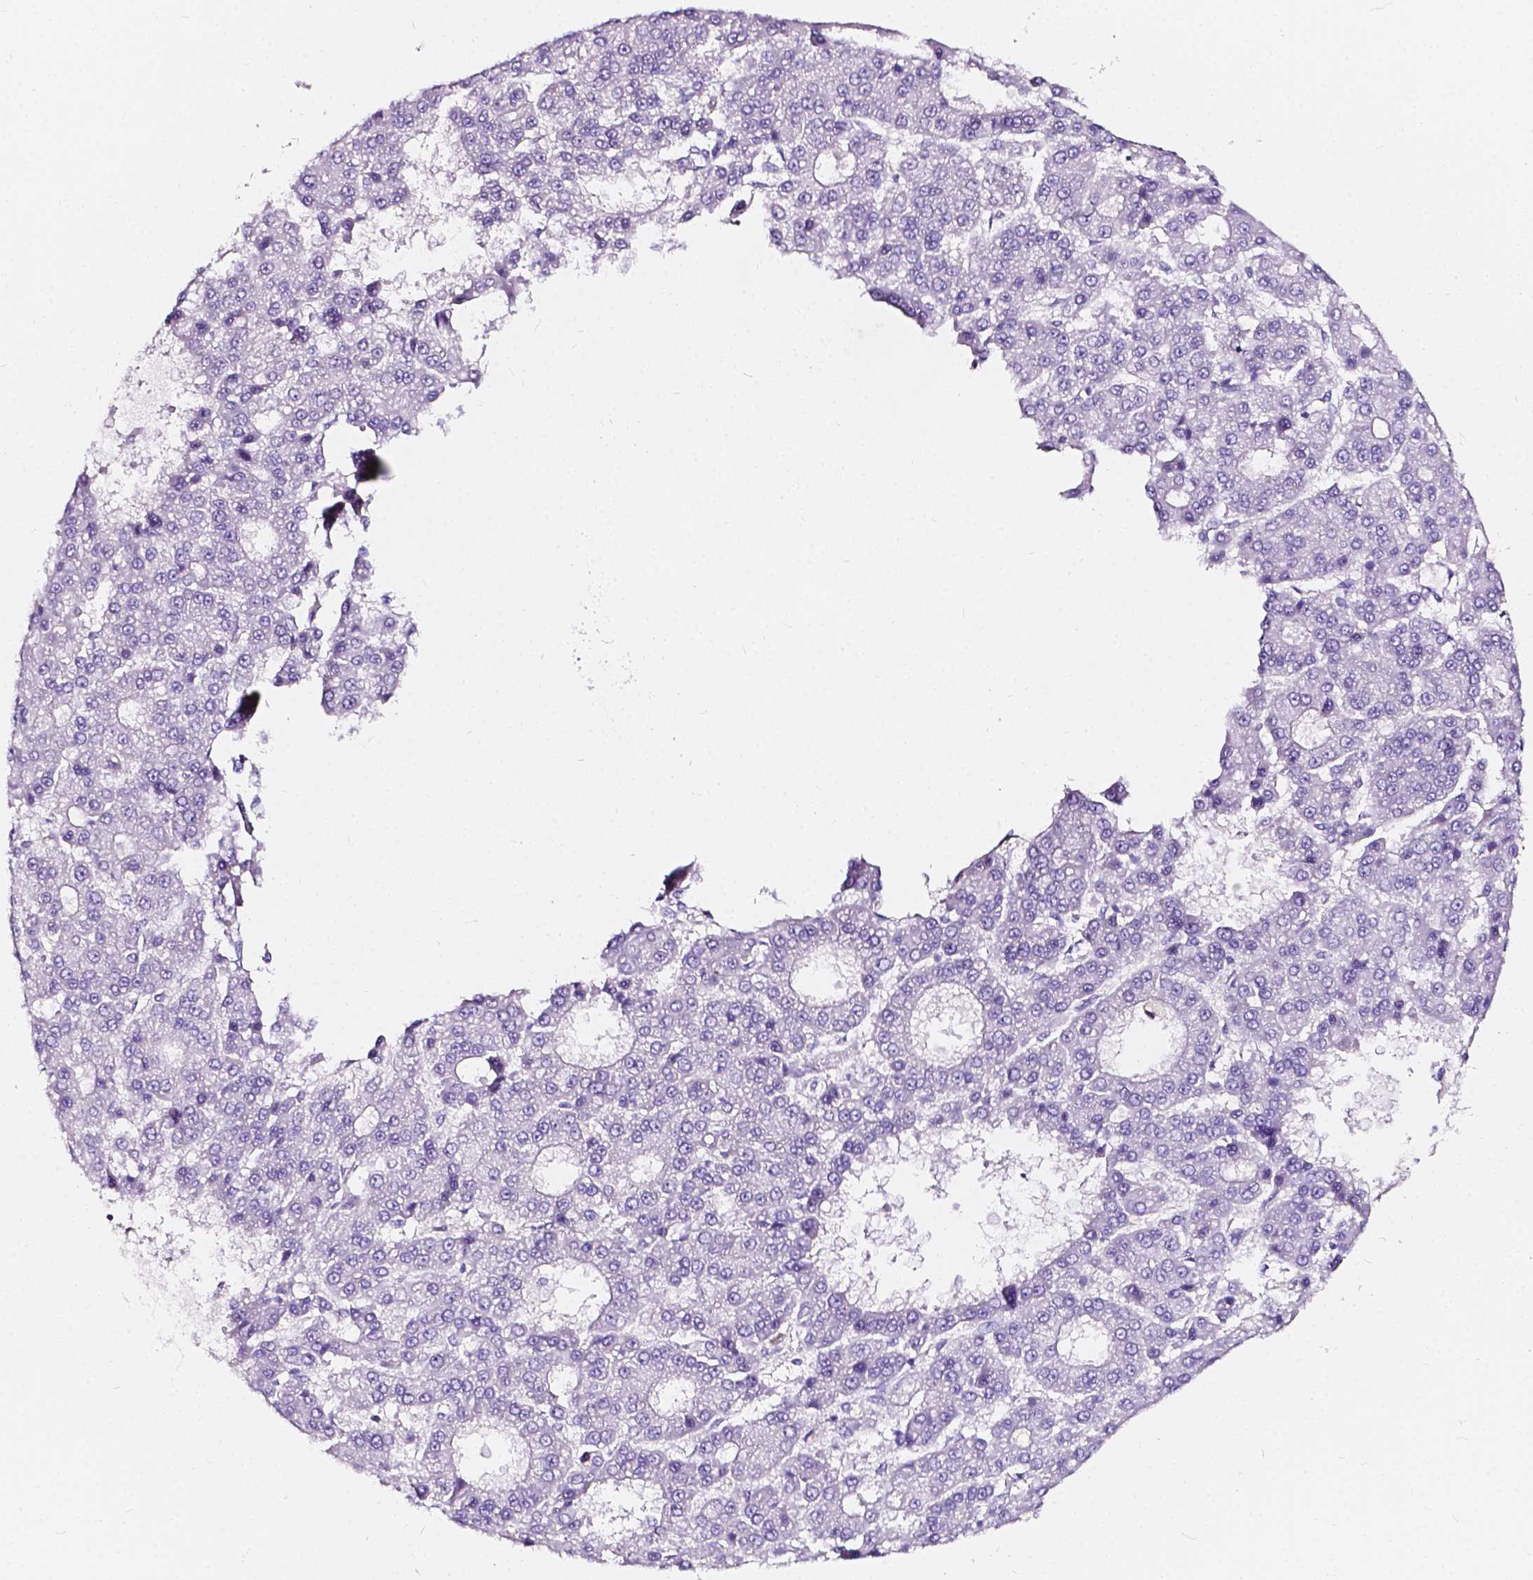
{"staining": {"intensity": "negative", "quantity": "none", "location": "none"}, "tissue": "liver cancer", "cell_type": "Tumor cells", "image_type": "cancer", "snomed": [{"axis": "morphology", "description": "Carcinoma, Hepatocellular, NOS"}, {"axis": "topography", "description": "Liver"}], "caption": "Liver cancer stained for a protein using immunohistochemistry exhibits no positivity tumor cells.", "gene": "CLSTN2", "patient": {"sex": "male", "age": 70}}